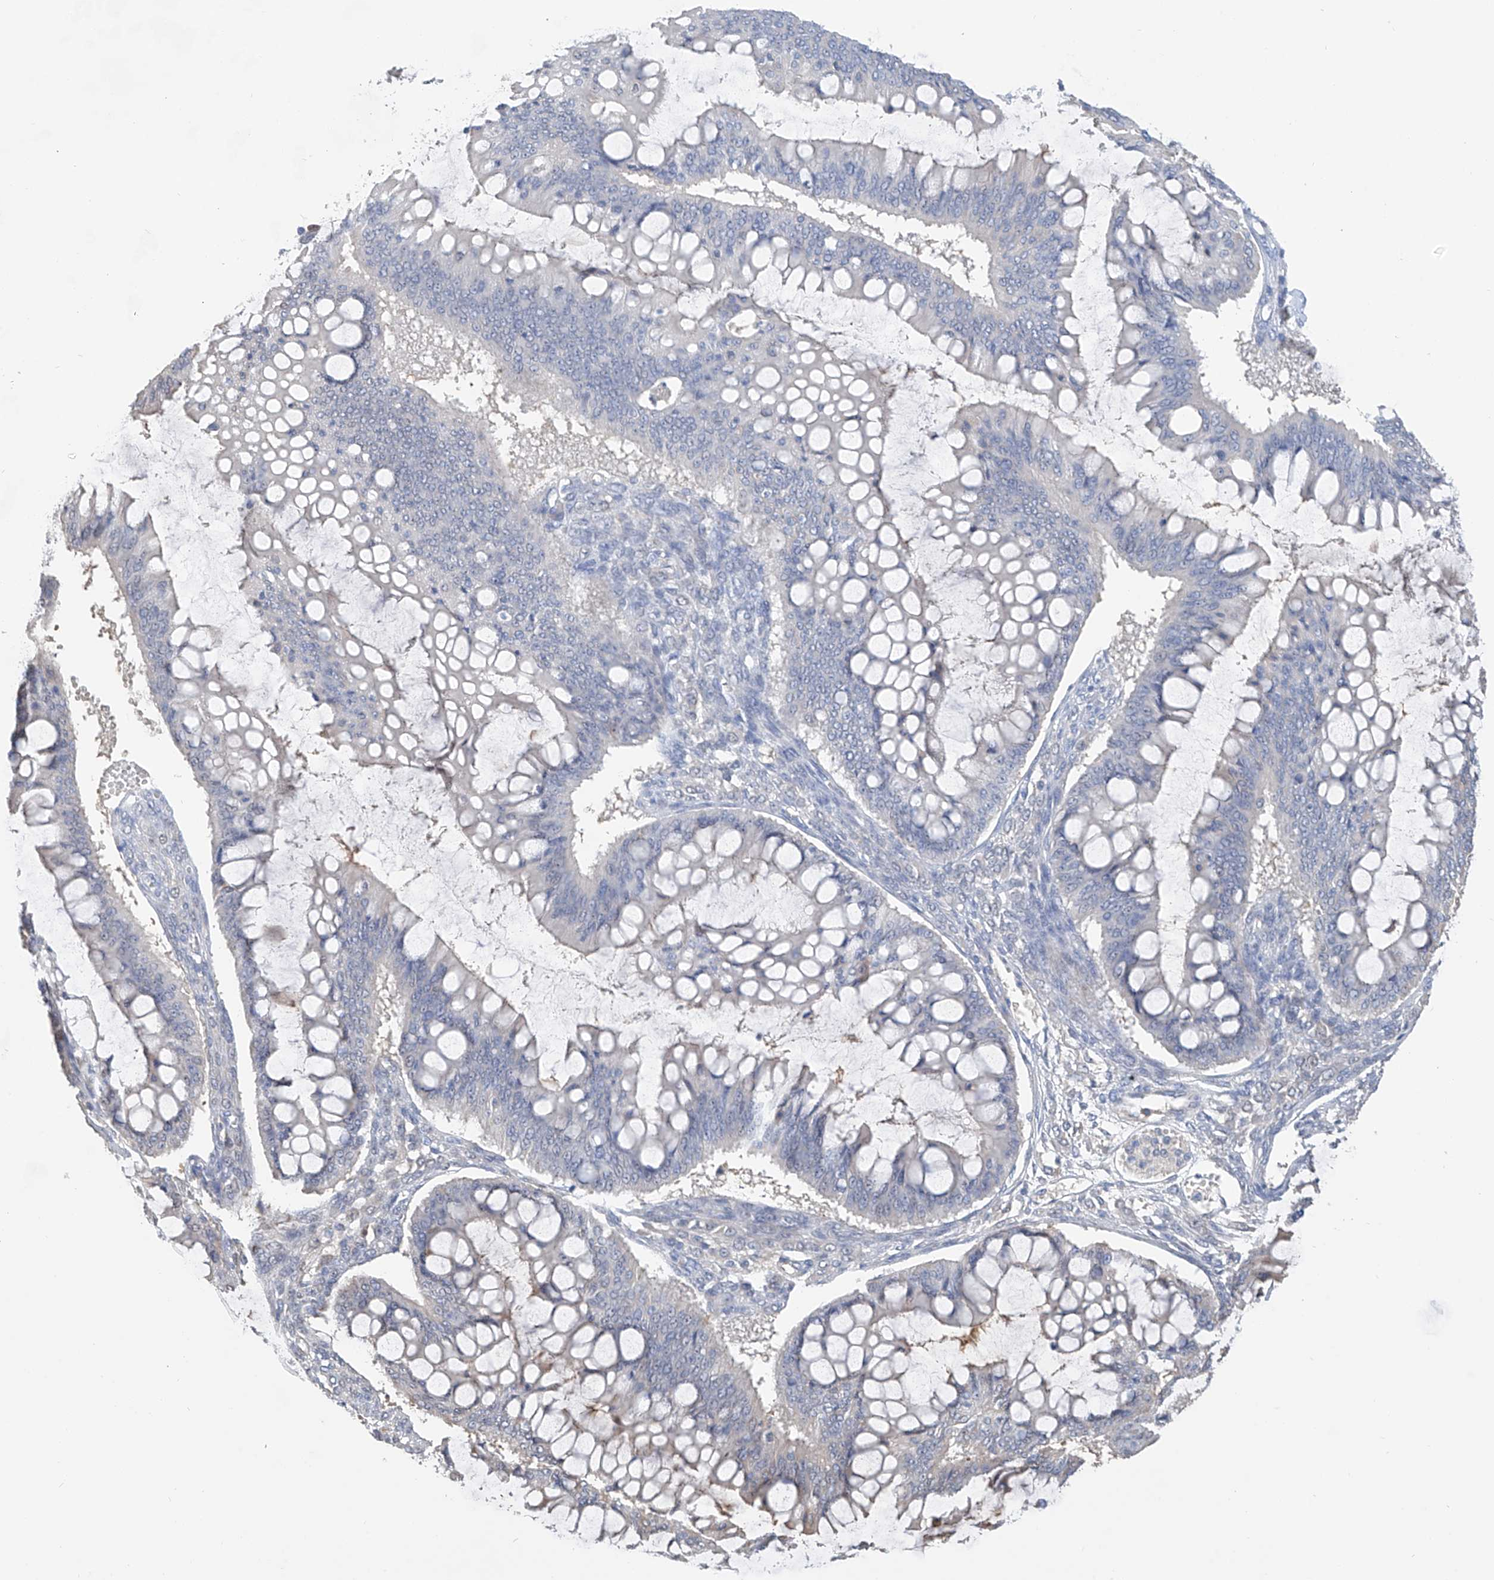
{"staining": {"intensity": "negative", "quantity": "none", "location": "none"}, "tissue": "ovarian cancer", "cell_type": "Tumor cells", "image_type": "cancer", "snomed": [{"axis": "morphology", "description": "Cystadenocarcinoma, mucinous, NOS"}, {"axis": "topography", "description": "Ovary"}], "caption": "High magnification brightfield microscopy of mucinous cystadenocarcinoma (ovarian) stained with DAB (brown) and counterstained with hematoxylin (blue): tumor cells show no significant positivity.", "gene": "PMM1", "patient": {"sex": "female", "age": 73}}